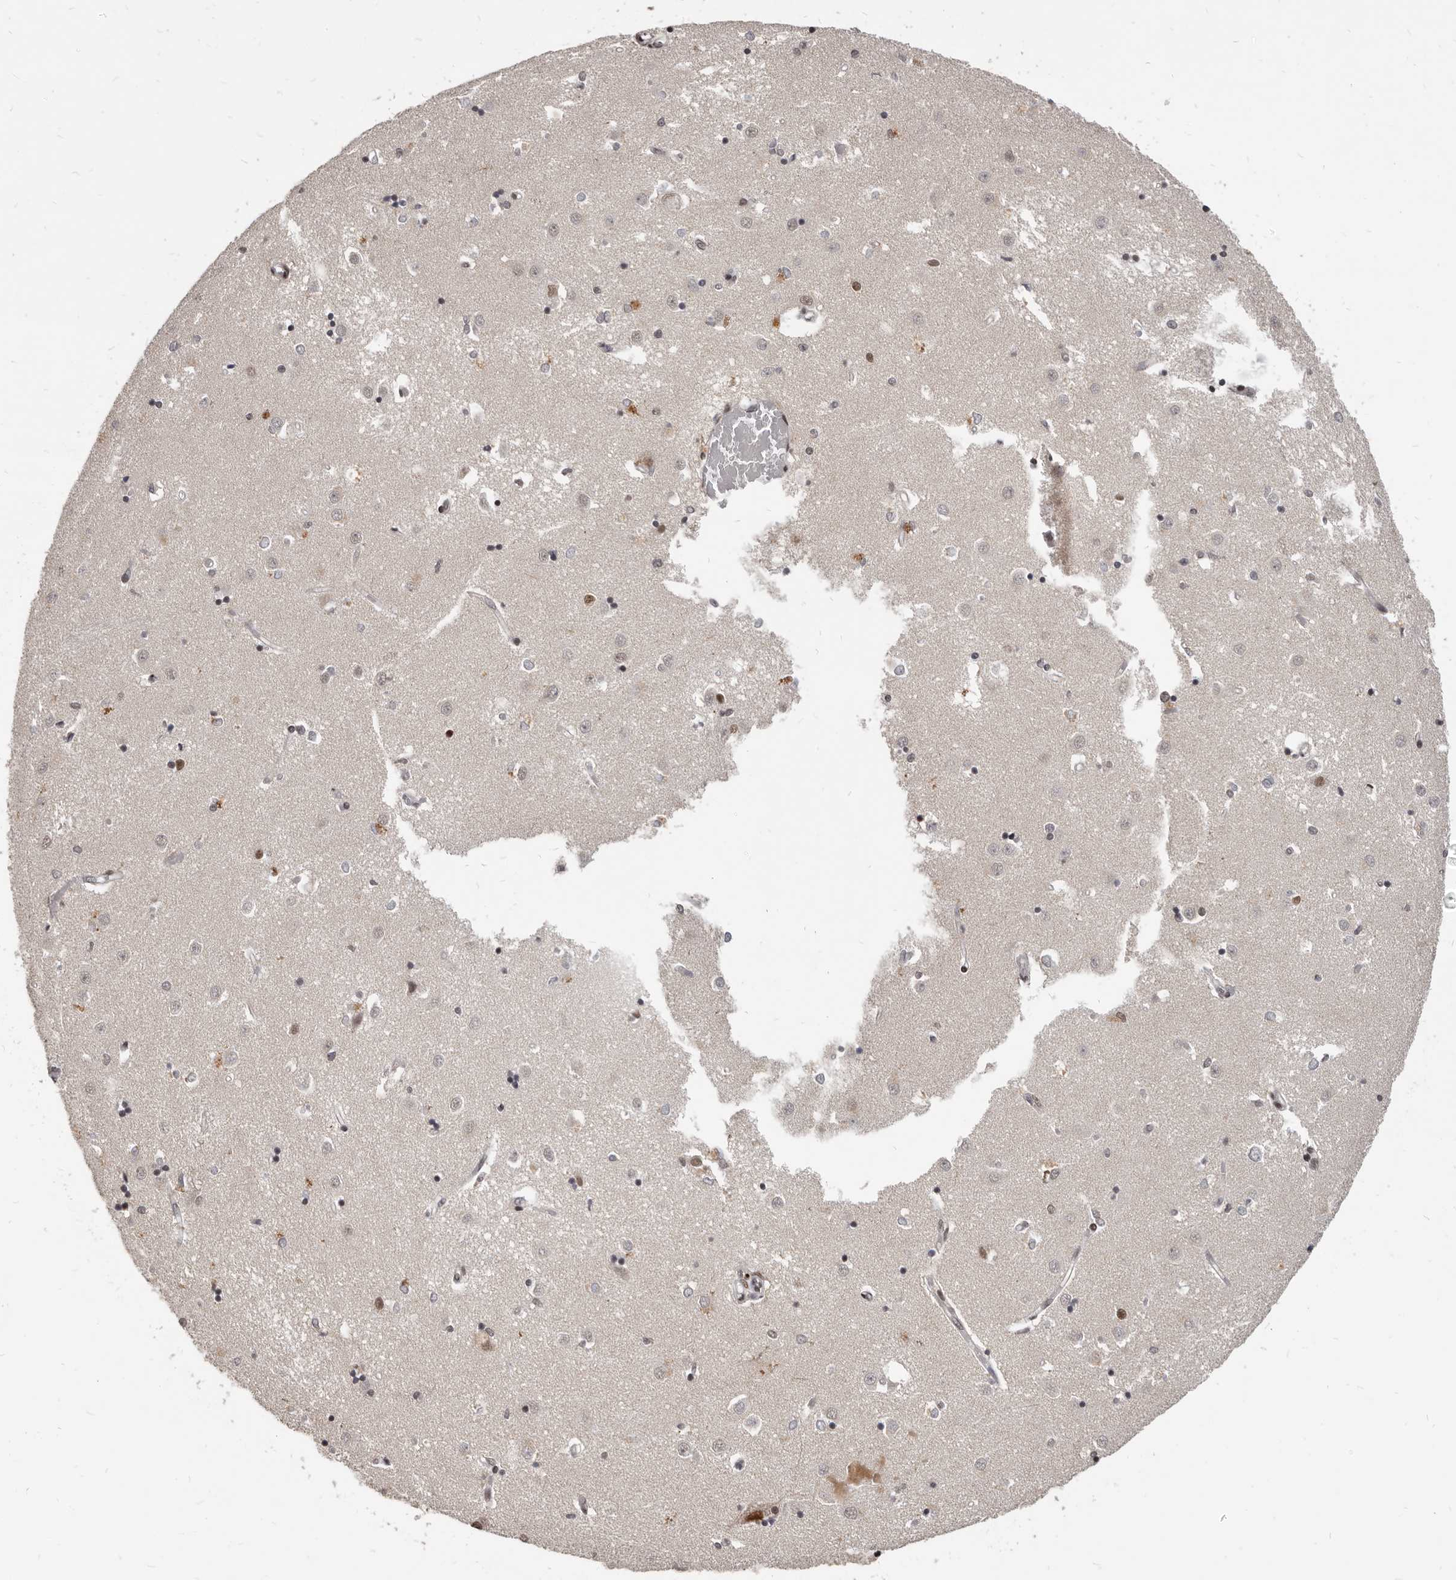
{"staining": {"intensity": "moderate", "quantity": "25%-75%", "location": "nuclear"}, "tissue": "caudate", "cell_type": "Glial cells", "image_type": "normal", "snomed": [{"axis": "morphology", "description": "Normal tissue, NOS"}, {"axis": "topography", "description": "Lateral ventricle wall"}], "caption": "Immunohistochemistry (IHC) micrograph of unremarkable caudate: caudate stained using immunohistochemistry (IHC) reveals medium levels of moderate protein expression localized specifically in the nuclear of glial cells, appearing as a nuclear brown color.", "gene": "ATF5", "patient": {"sex": "male", "age": 45}}